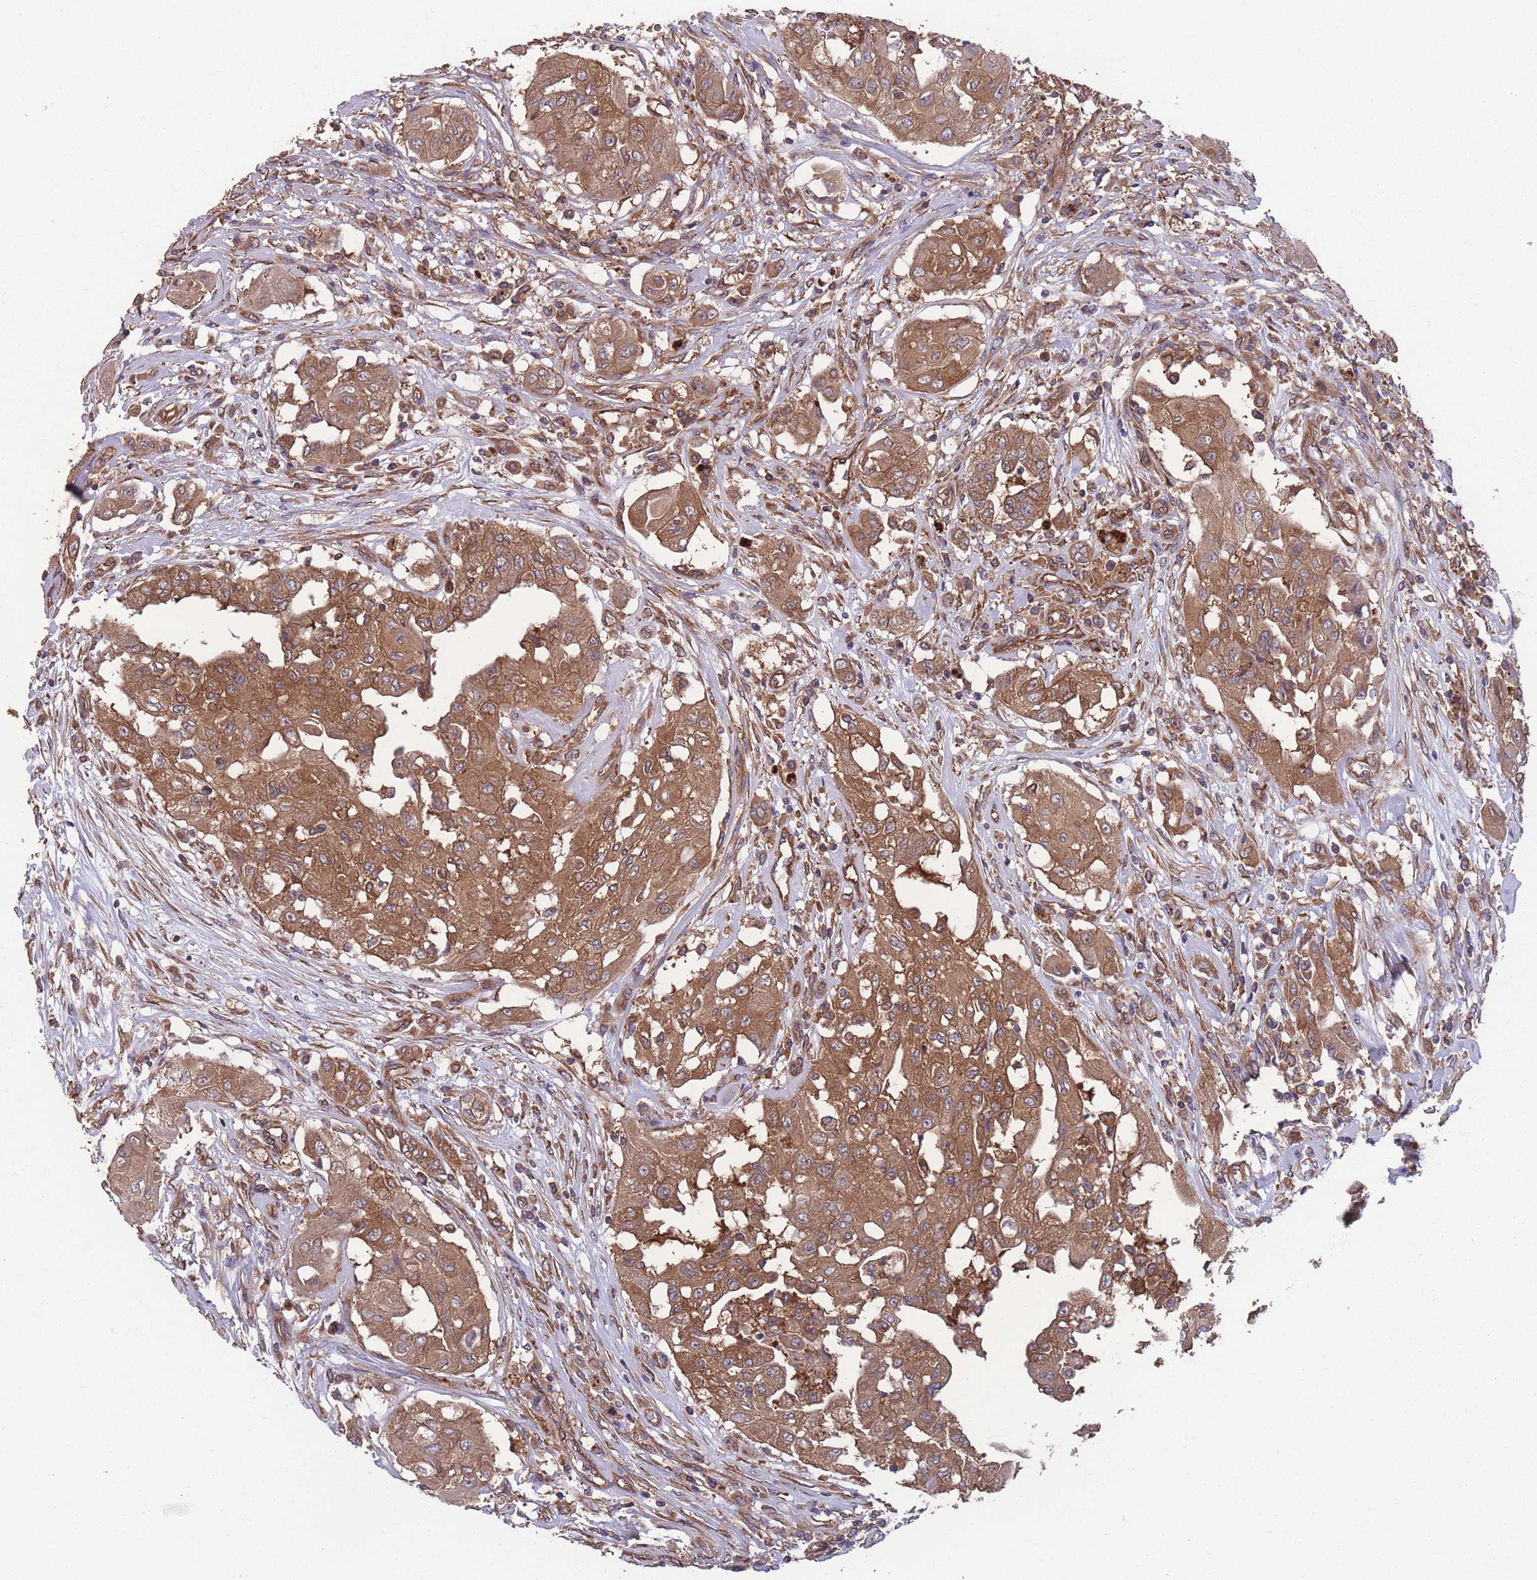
{"staining": {"intensity": "moderate", "quantity": ">75%", "location": "cytoplasmic/membranous"}, "tissue": "thyroid cancer", "cell_type": "Tumor cells", "image_type": "cancer", "snomed": [{"axis": "morphology", "description": "Papillary adenocarcinoma, NOS"}, {"axis": "topography", "description": "Thyroid gland"}], "caption": "Moderate cytoplasmic/membranous staining for a protein is identified in approximately >75% of tumor cells of papillary adenocarcinoma (thyroid) using immunohistochemistry (IHC).", "gene": "ZPR1", "patient": {"sex": "female", "age": 59}}